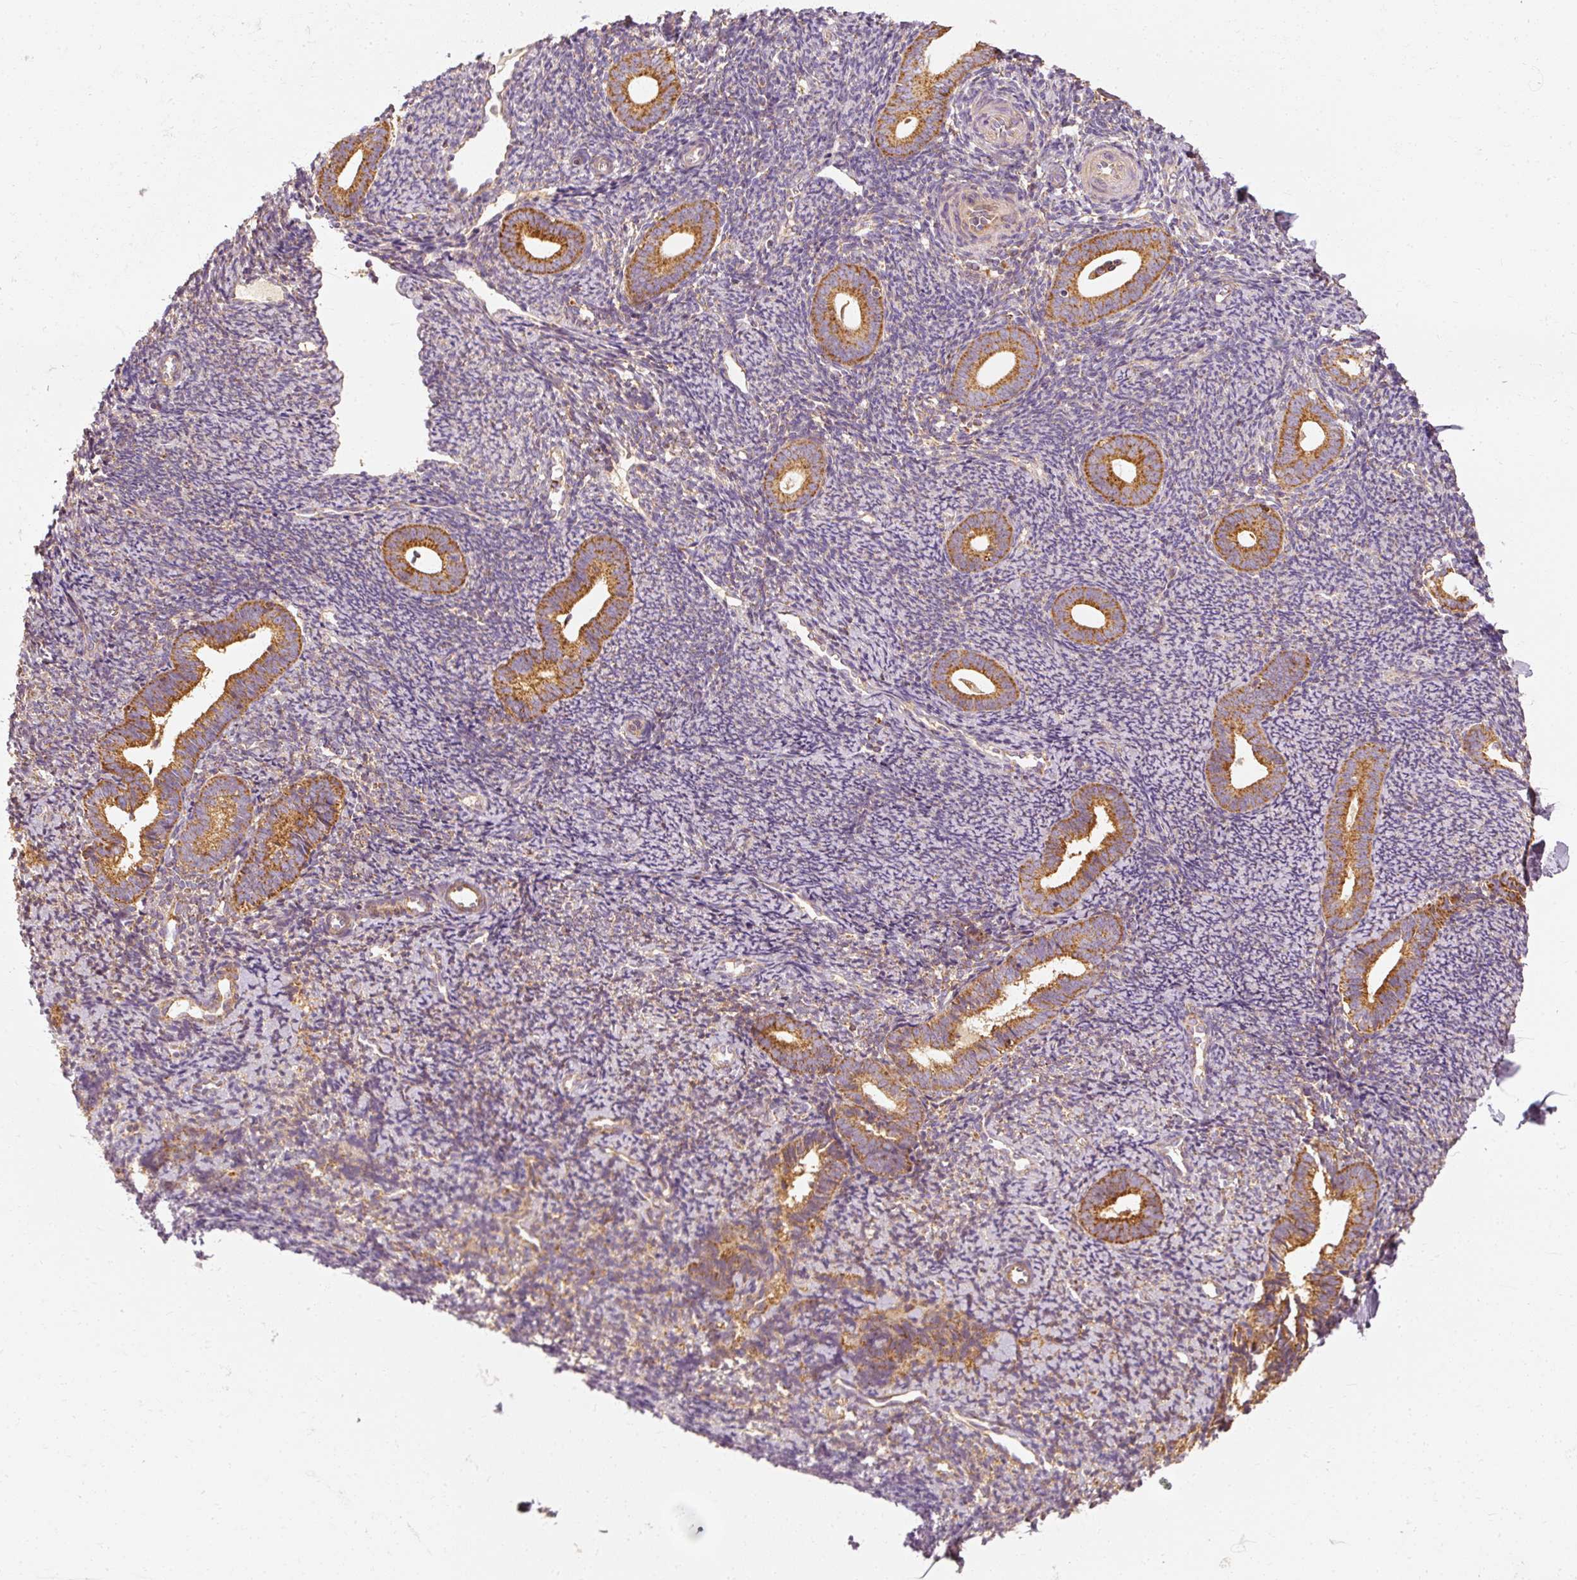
{"staining": {"intensity": "moderate", "quantity": "25%-75%", "location": "cytoplasmic/membranous"}, "tissue": "endometrium", "cell_type": "Cells in endometrial stroma", "image_type": "normal", "snomed": [{"axis": "morphology", "description": "Normal tissue, NOS"}, {"axis": "topography", "description": "Endometrium"}], "caption": "Brown immunohistochemical staining in normal human endometrium exhibits moderate cytoplasmic/membranous staining in about 25%-75% of cells in endometrial stroma.", "gene": "TOMM40", "patient": {"sex": "female", "age": 39}}